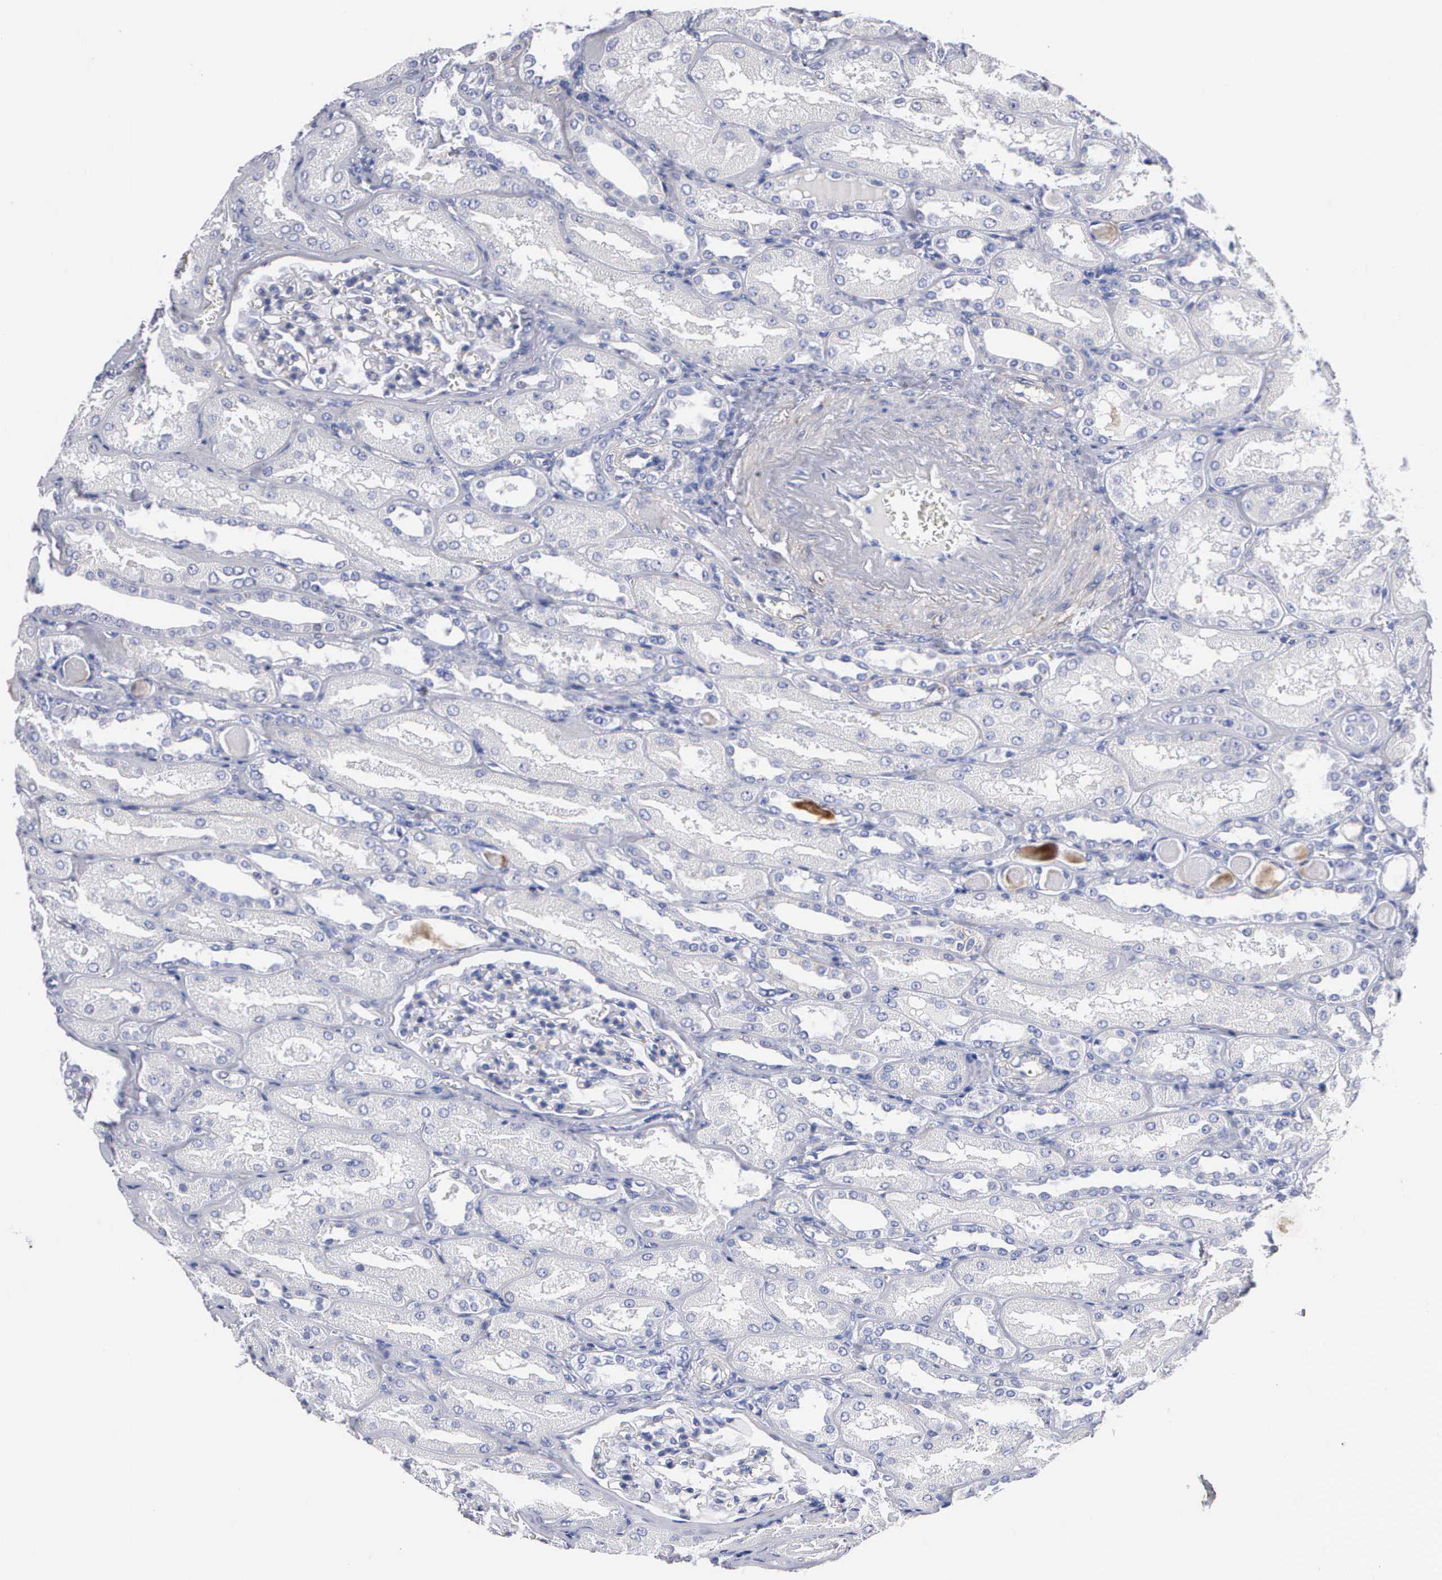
{"staining": {"intensity": "negative", "quantity": "none", "location": "none"}, "tissue": "kidney", "cell_type": "Cells in glomeruli", "image_type": "normal", "snomed": [{"axis": "morphology", "description": "Normal tissue, NOS"}, {"axis": "topography", "description": "Kidney"}], "caption": "Immunohistochemistry (IHC) histopathology image of normal human kidney stained for a protein (brown), which exhibits no staining in cells in glomeruli. (DAB IHC, high magnification).", "gene": "ELFN2", "patient": {"sex": "male", "age": 61}}